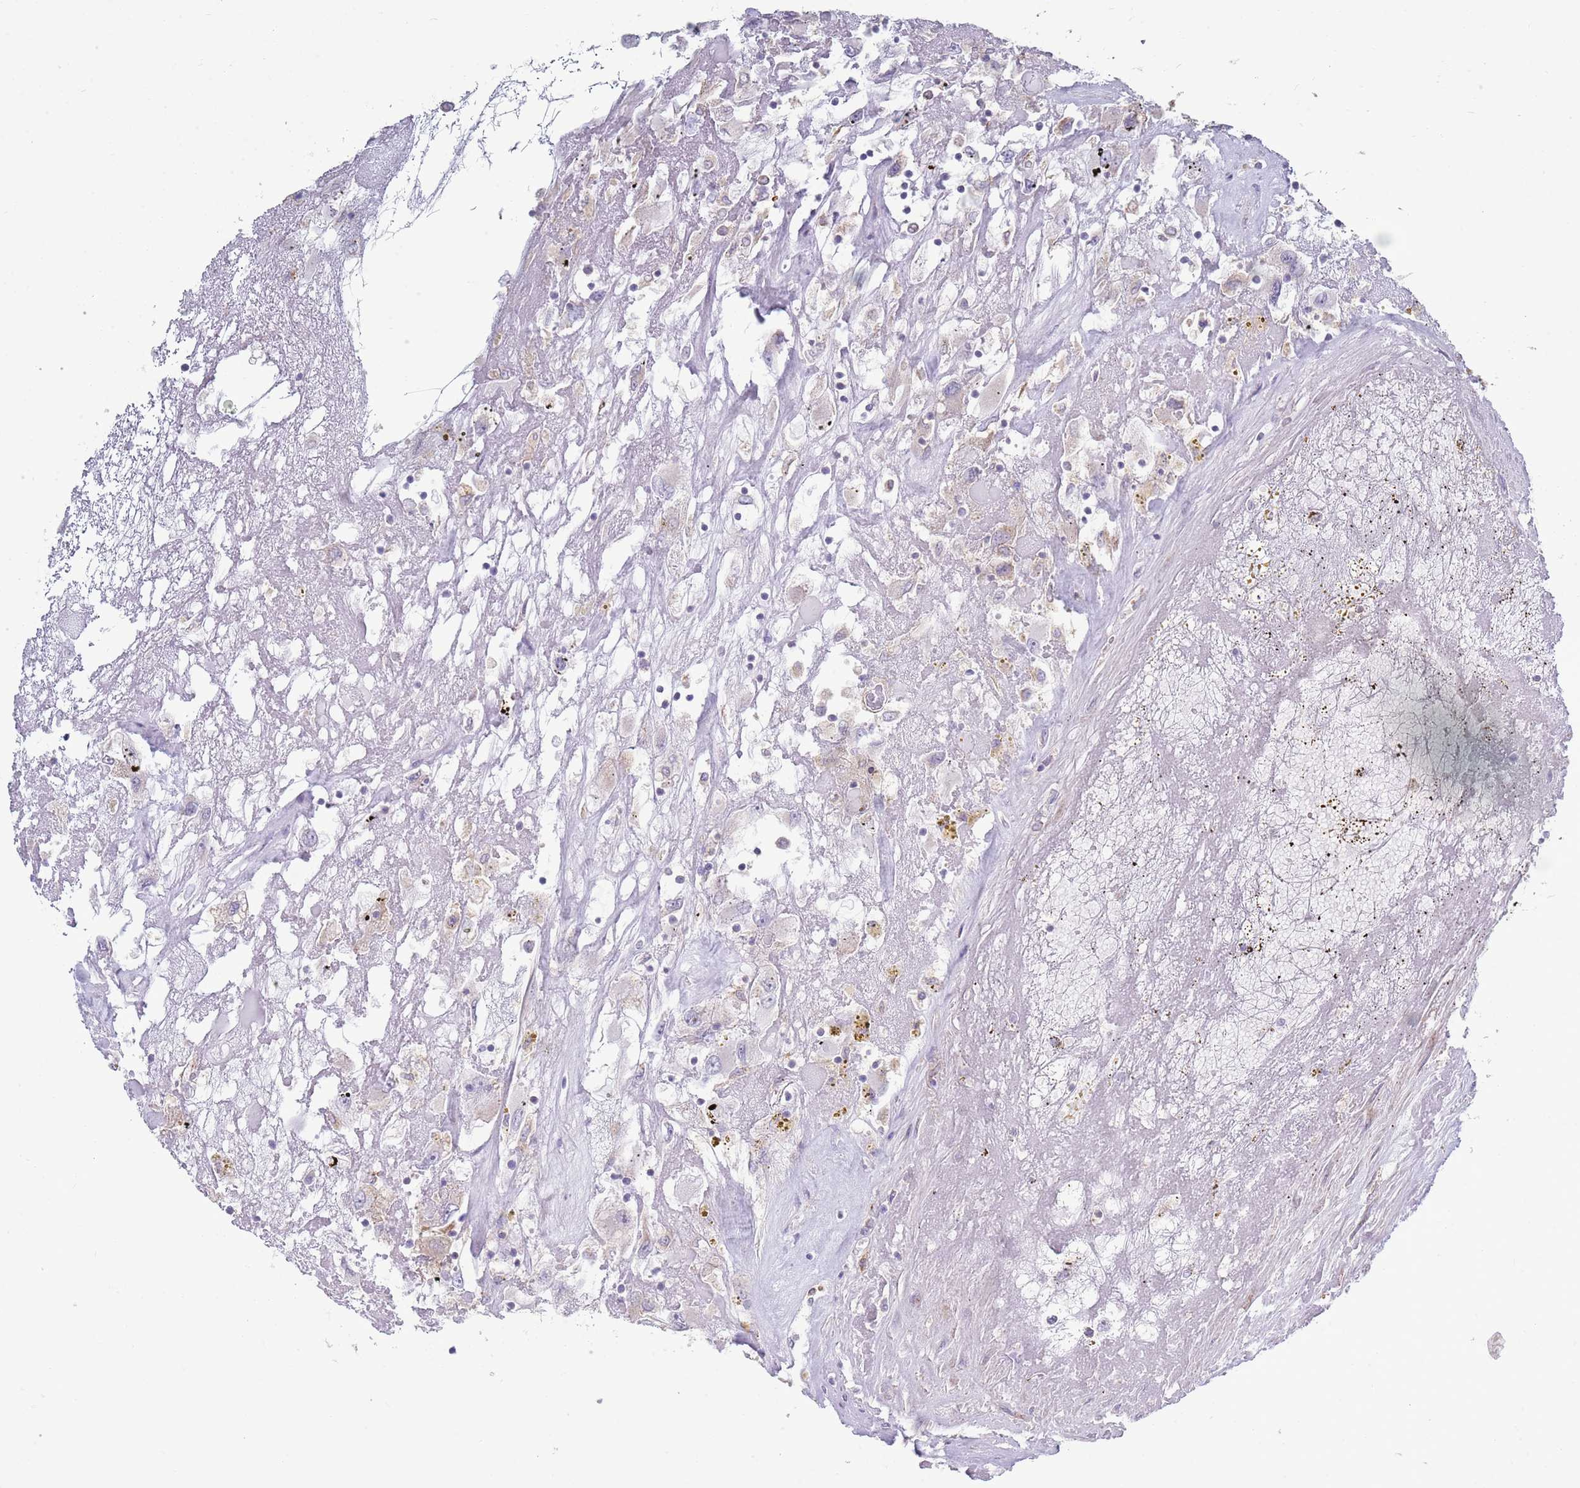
{"staining": {"intensity": "negative", "quantity": "none", "location": "none"}, "tissue": "renal cancer", "cell_type": "Tumor cells", "image_type": "cancer", "snomed": [{"axis": "morphology", "description": "Adenocarcinoma, NOS"}, {"axis": "topography", "description": "Kidney"}], "caption": "Immunohistochemical staining of human renal cancer (adenocarcinoma) displays no significant expression in tumor cells.", "gene": "ACSBG1", "patient": {"sex": "female", "age": 52}}